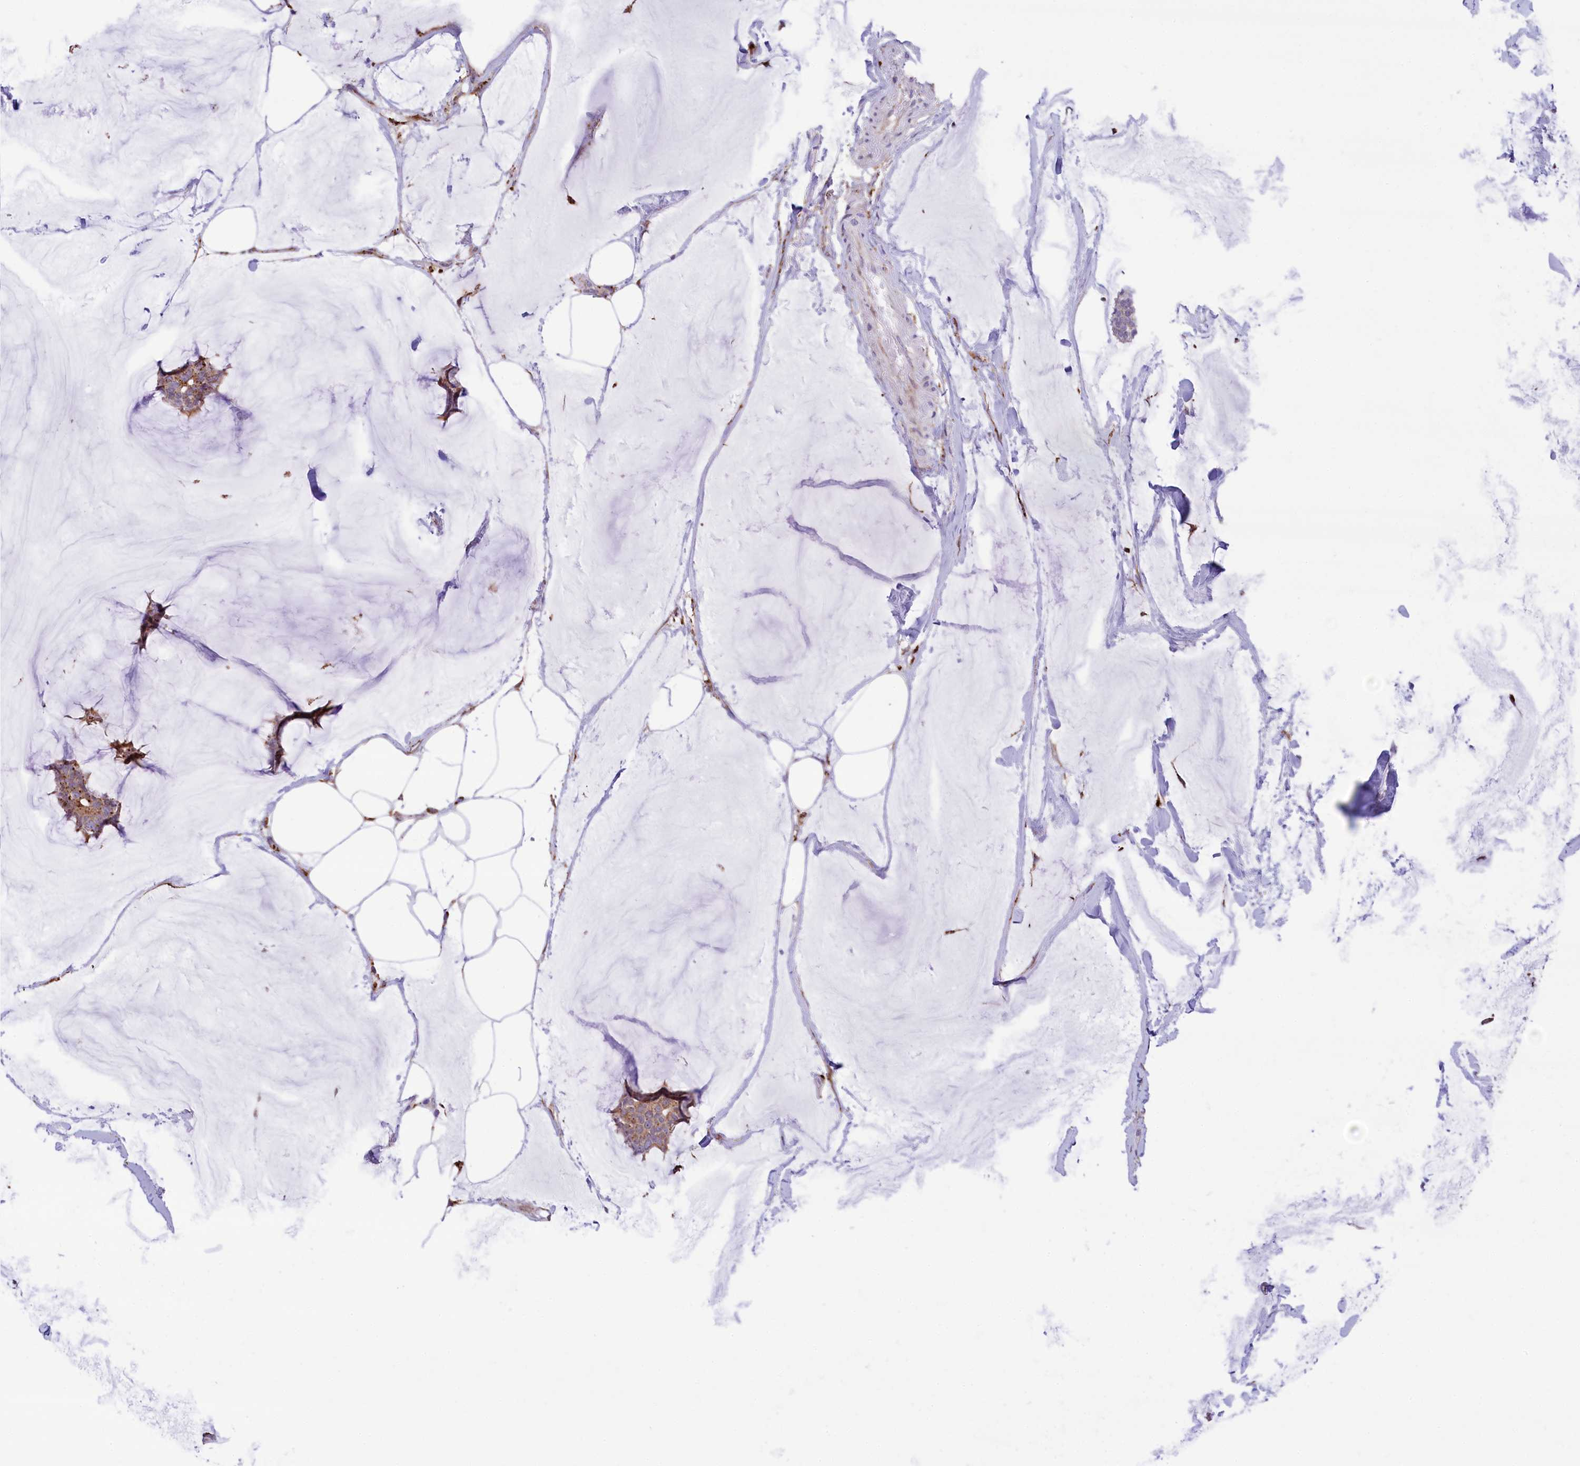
{"staining": {"intensity": "moderate", "quantity": "25%-75%", "location": "cytoplasmic/membranous"}, "tissue": "breast cancer", "cell_type": "Tumor cells", "image_type": "cancer", "snomed": [{"axis": "morphology", "description": "Duct carcinoma"}, {"axis": "topography", "description": "Breast"}], "caption": "Protein staining of infiltrating ductal carcinoma (breast) tissue shows moderate cytoplasmic/membranous positivity in approximately 25%-75% of tumor cells.", "gene": "MAN2B1", "patient": {"sex": "female", "age": 93}}